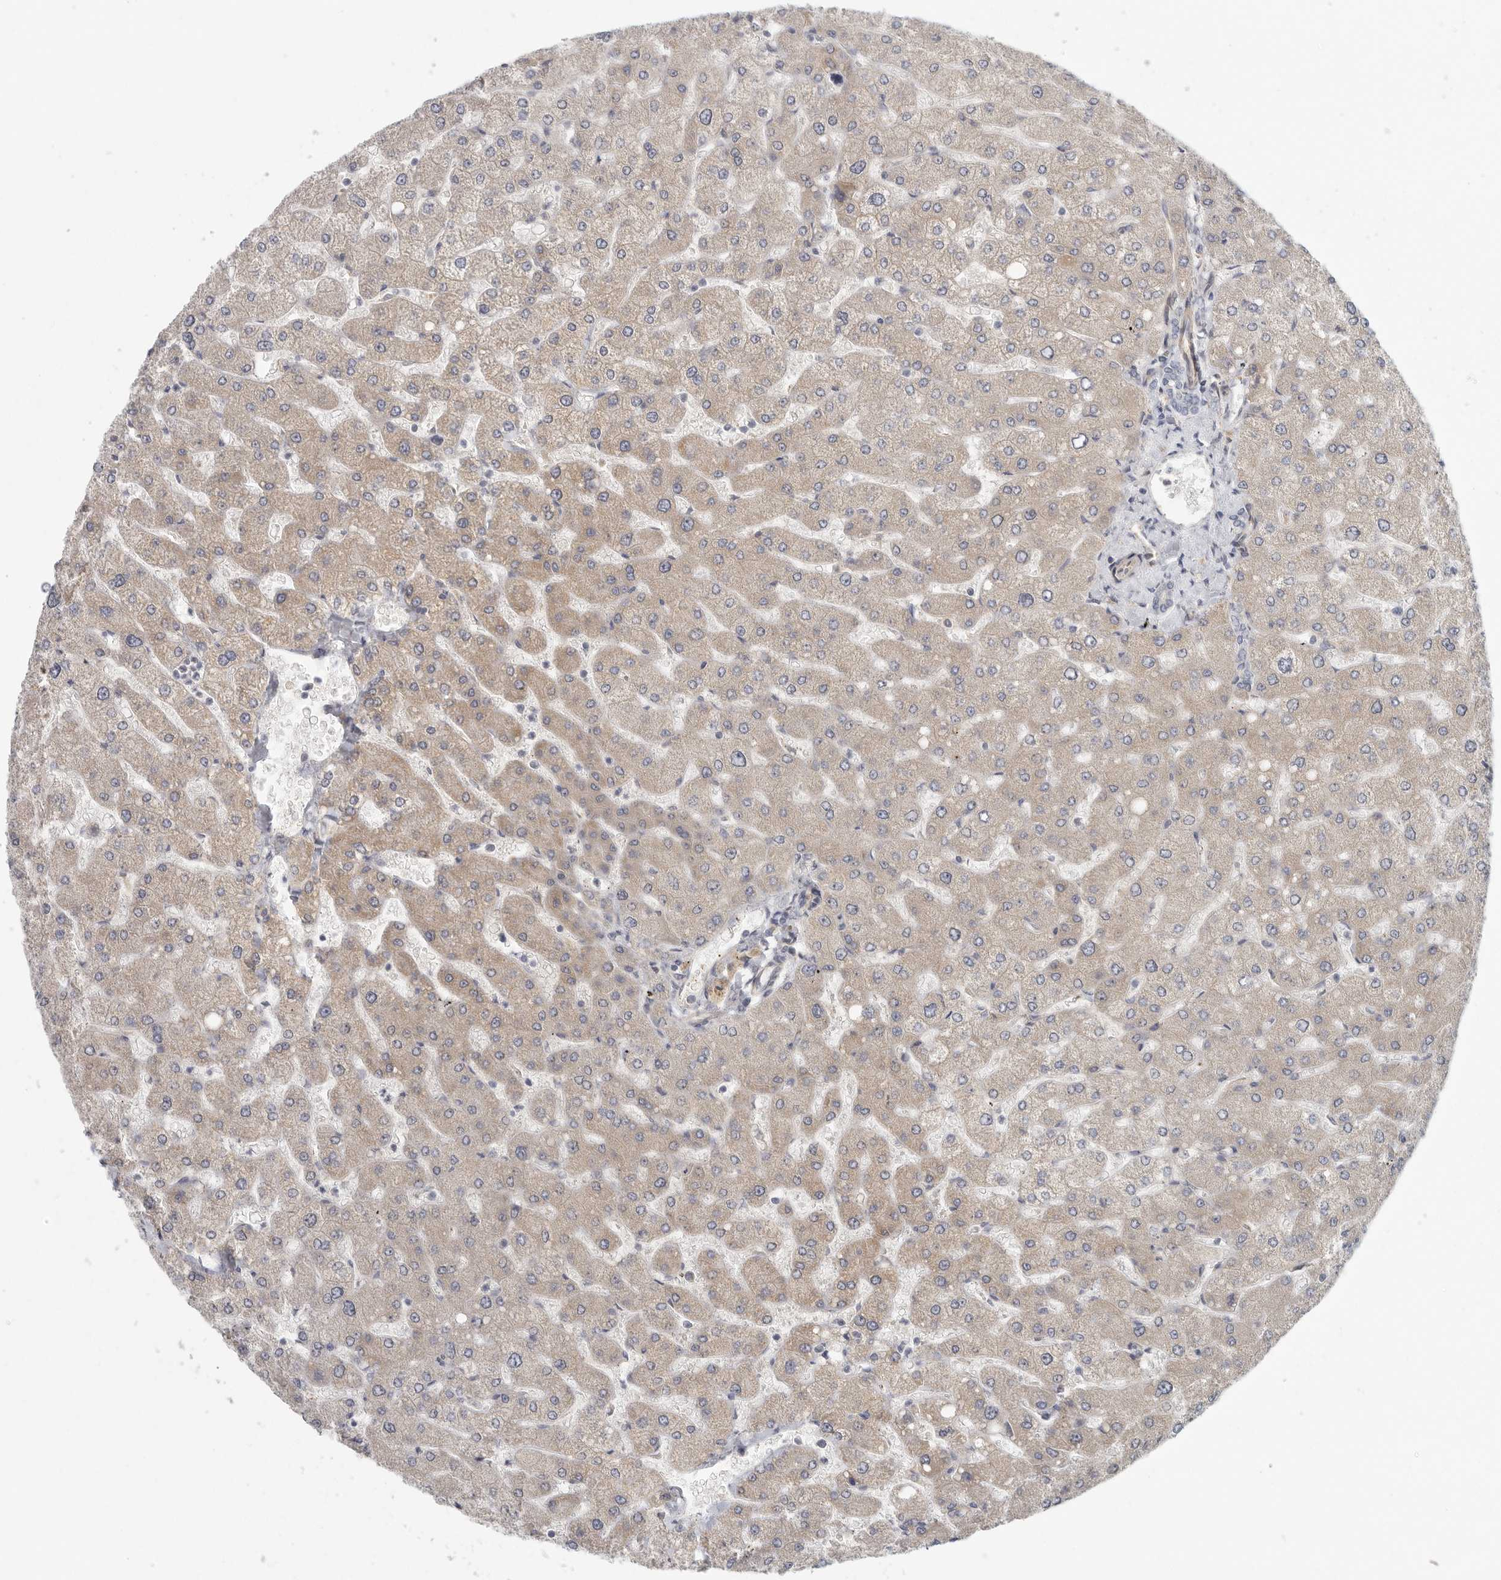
{"staining": {"intensity": "weak", "quantity": "25%-75%", "location": "cytoplasmic/membranous"}, "tissue": "liver", "cell_type": "Cholangiocytes", "image_type": "normal", "snomed": [{"axis": "morphology", "description": "Normal tissue, NOS"}, {"axis": "topography", "description": "Liver"}], "caption": "Protein expression analysis of normal human liver reveals weak cytoplasmic/membranous expression in approximately 25%-75% of cholangiocytes.", "gene": "BCAP29", "patient": {"sex": "male", "age": 55}}